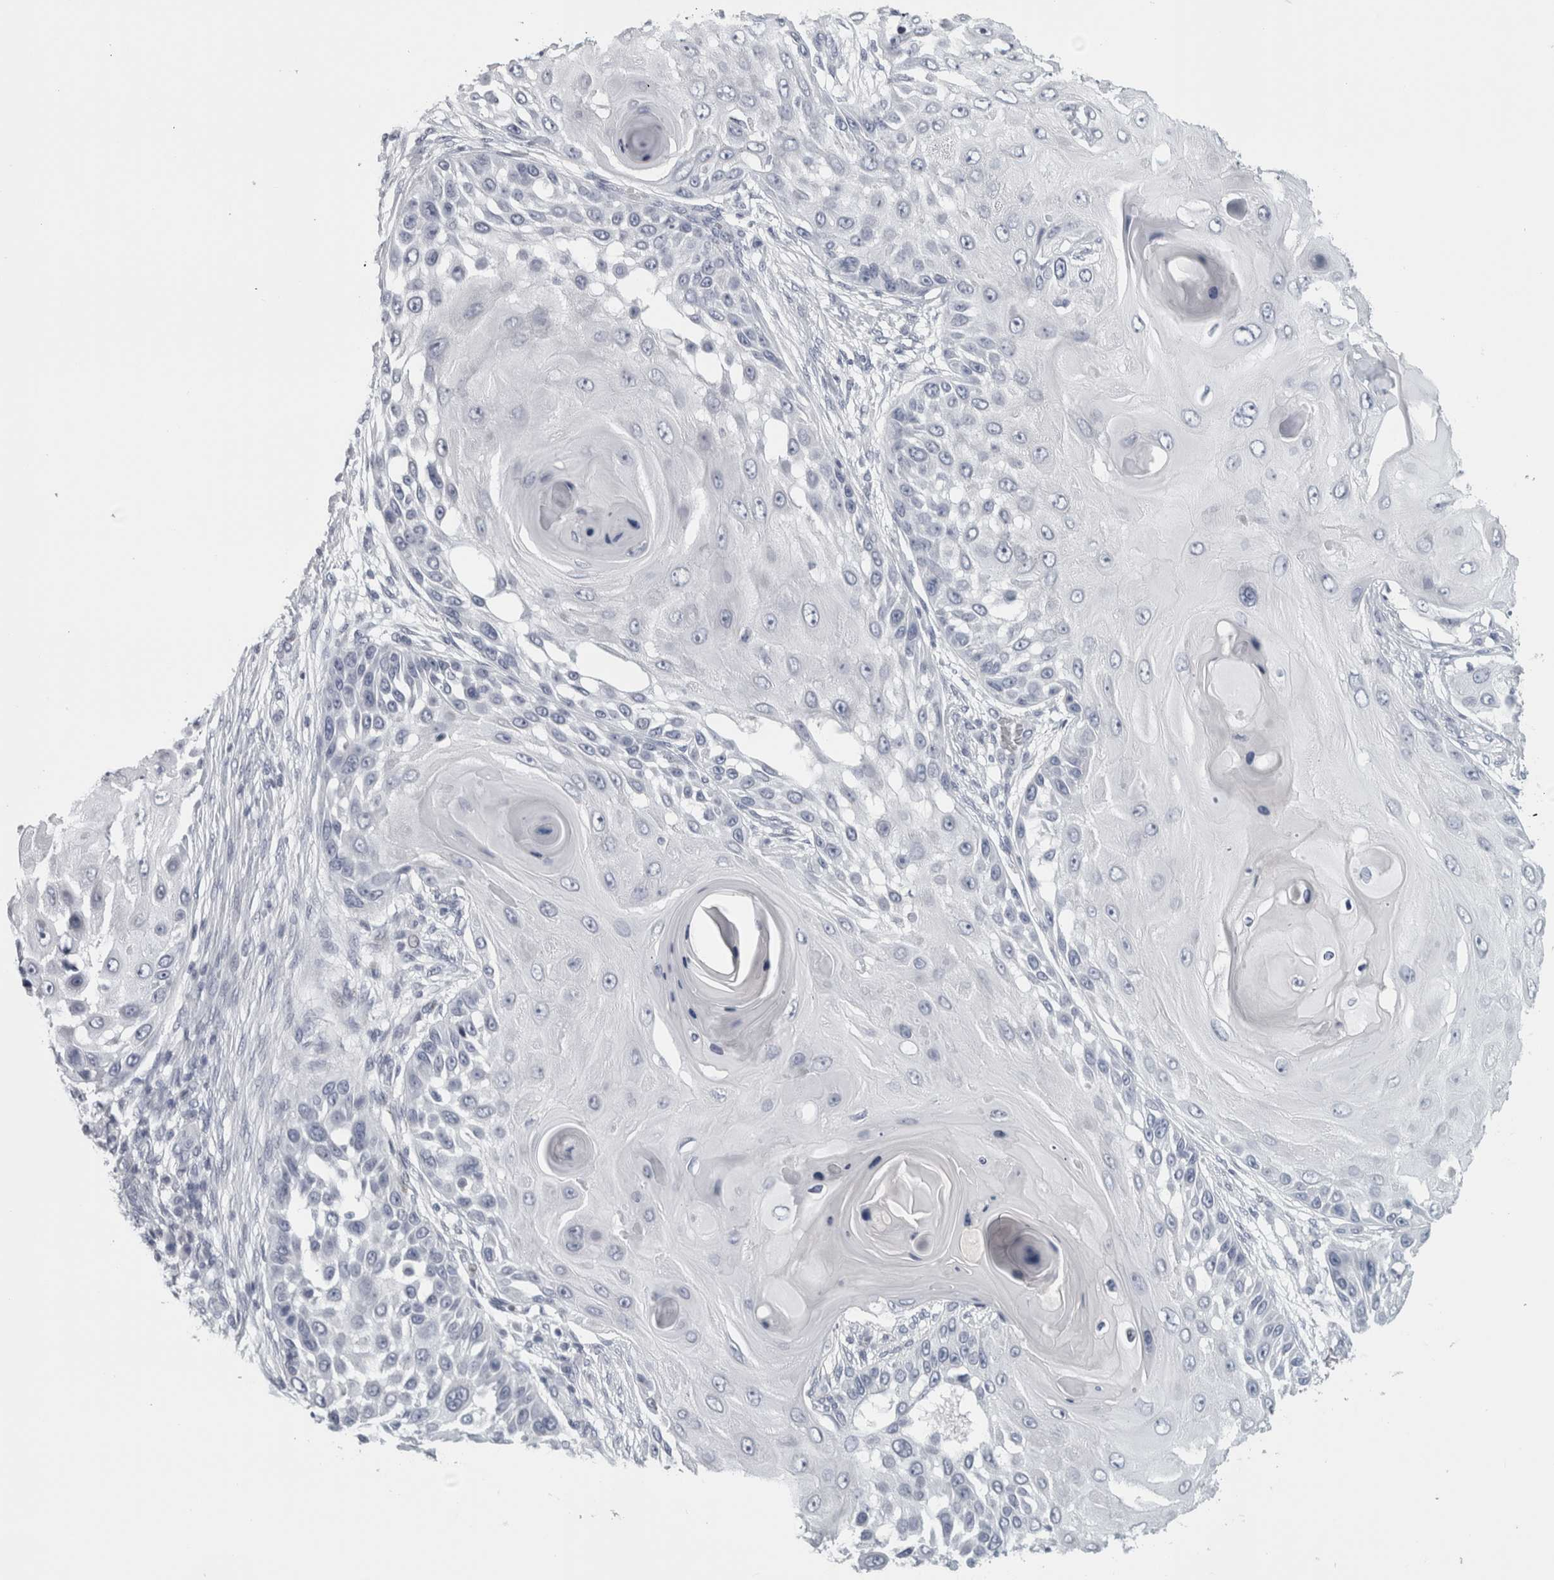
{"staining": {"intensity": "negative", "quantity": "none", "location": "none"}, "tissue": "skin cancer", "cell_type": "Tumor cells", "image_type": "cancer", "snomed": [{"axis": "morphology", "description": "Squamous cell carcinoma, NOS"}, {"axis": "topography", "description": "Skin"}], "caption": "Immunohistochemical staining of human squamous cell carcinoma (skin) reveals no significant expression in tumor cells.", "gene": "CPE", "patient": {"sex": "female", "age": 44}}